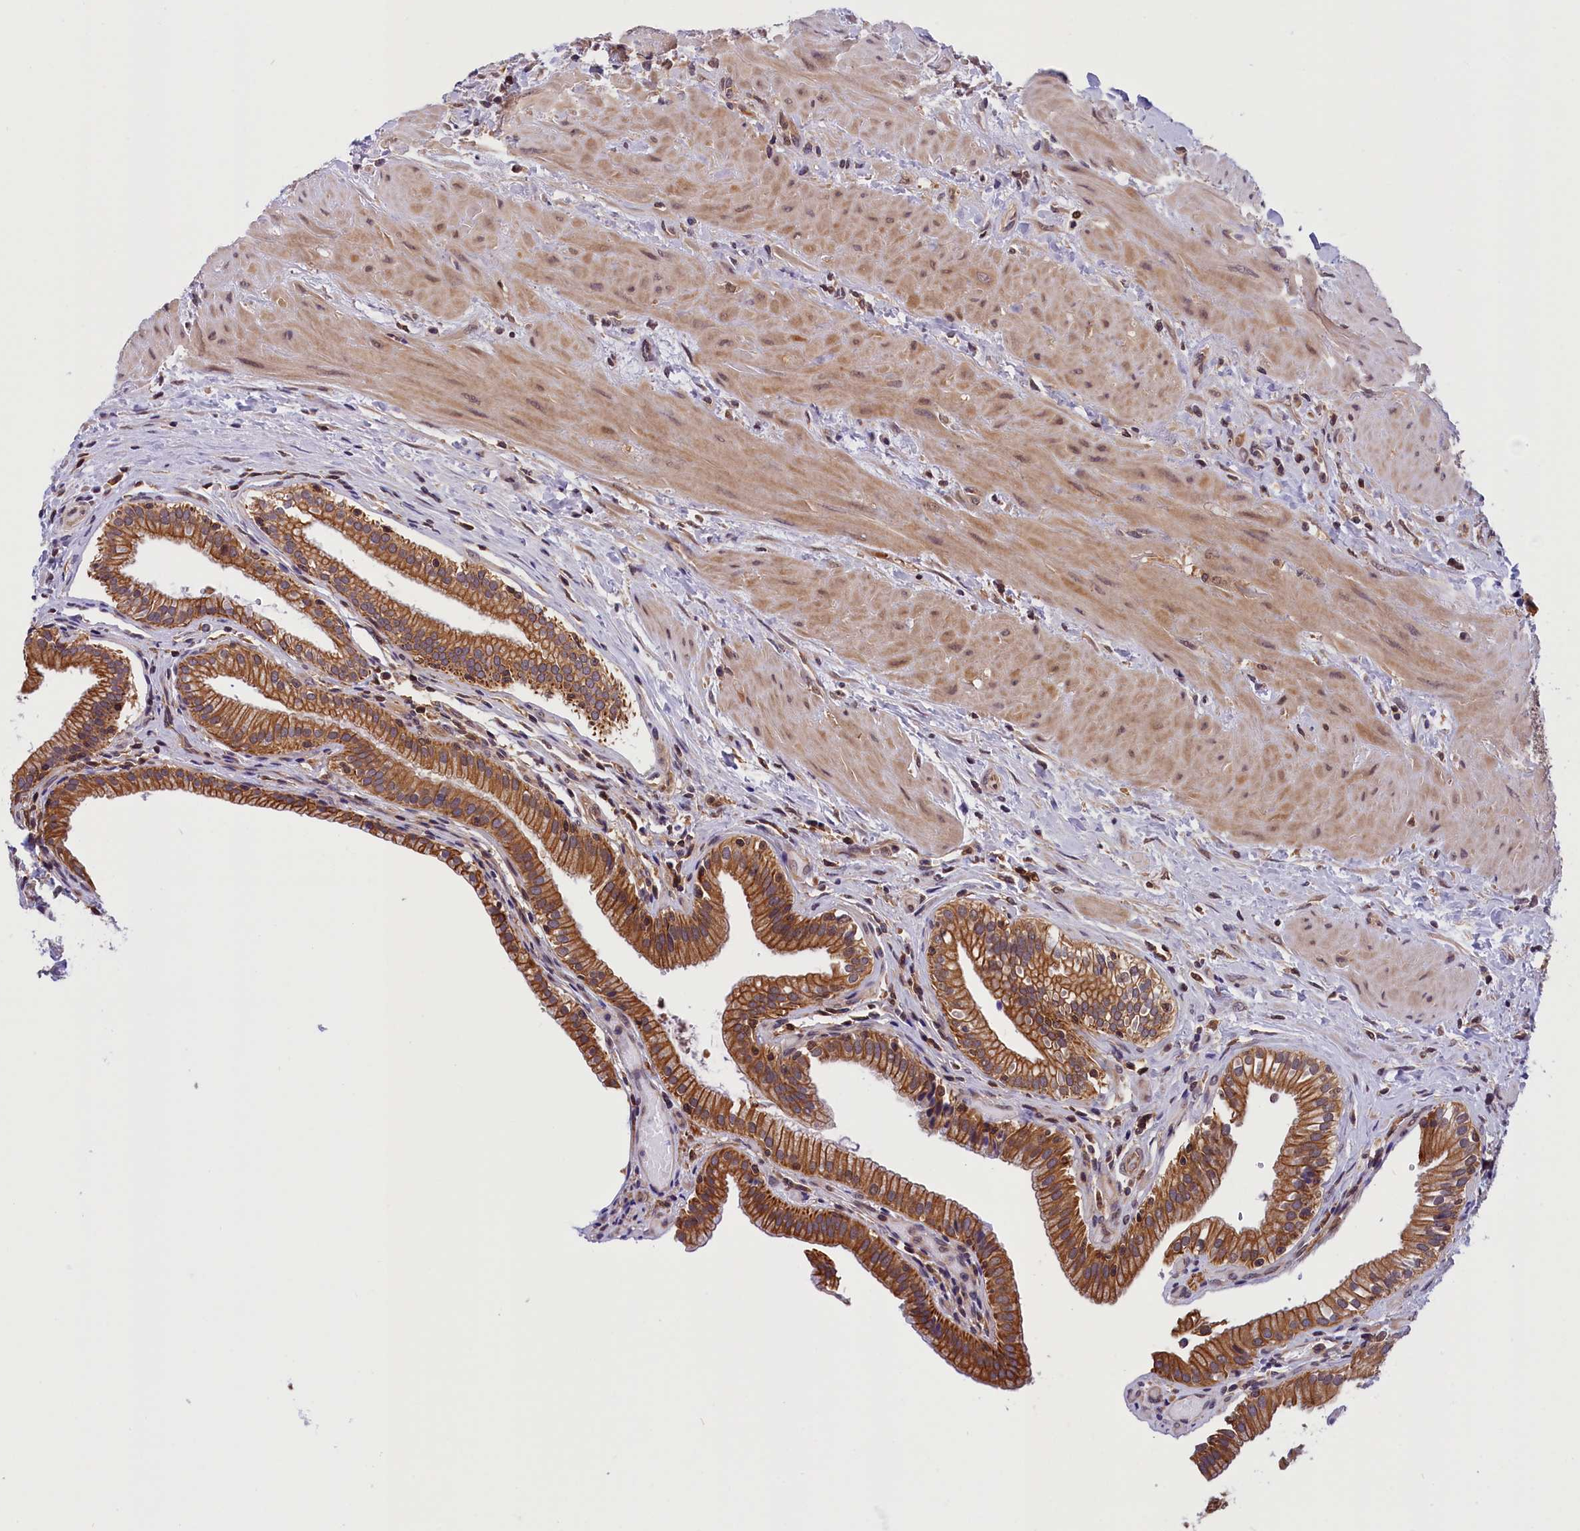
{"staining": {"intensity": "strong", "quantity": ">75%", "location": "cytoplasmic/membranous"}, "tissue": "gallbladder", "cell_type": "Glandular cells", "image_type": "normal", "snomed": [{"axis": "morphology", "description": "Normal tissue, NOS"}, {"axis": "topography", "description": "Gallbladder"}], "caption": "Gallbladder stained with DAB immunohistochemistry shows high levels of strong cytoplasmic/membranous expression in approximately >75% of glandular cells.", "gene": "TBCB", "patient": {"sex": "male", "age": 24}}